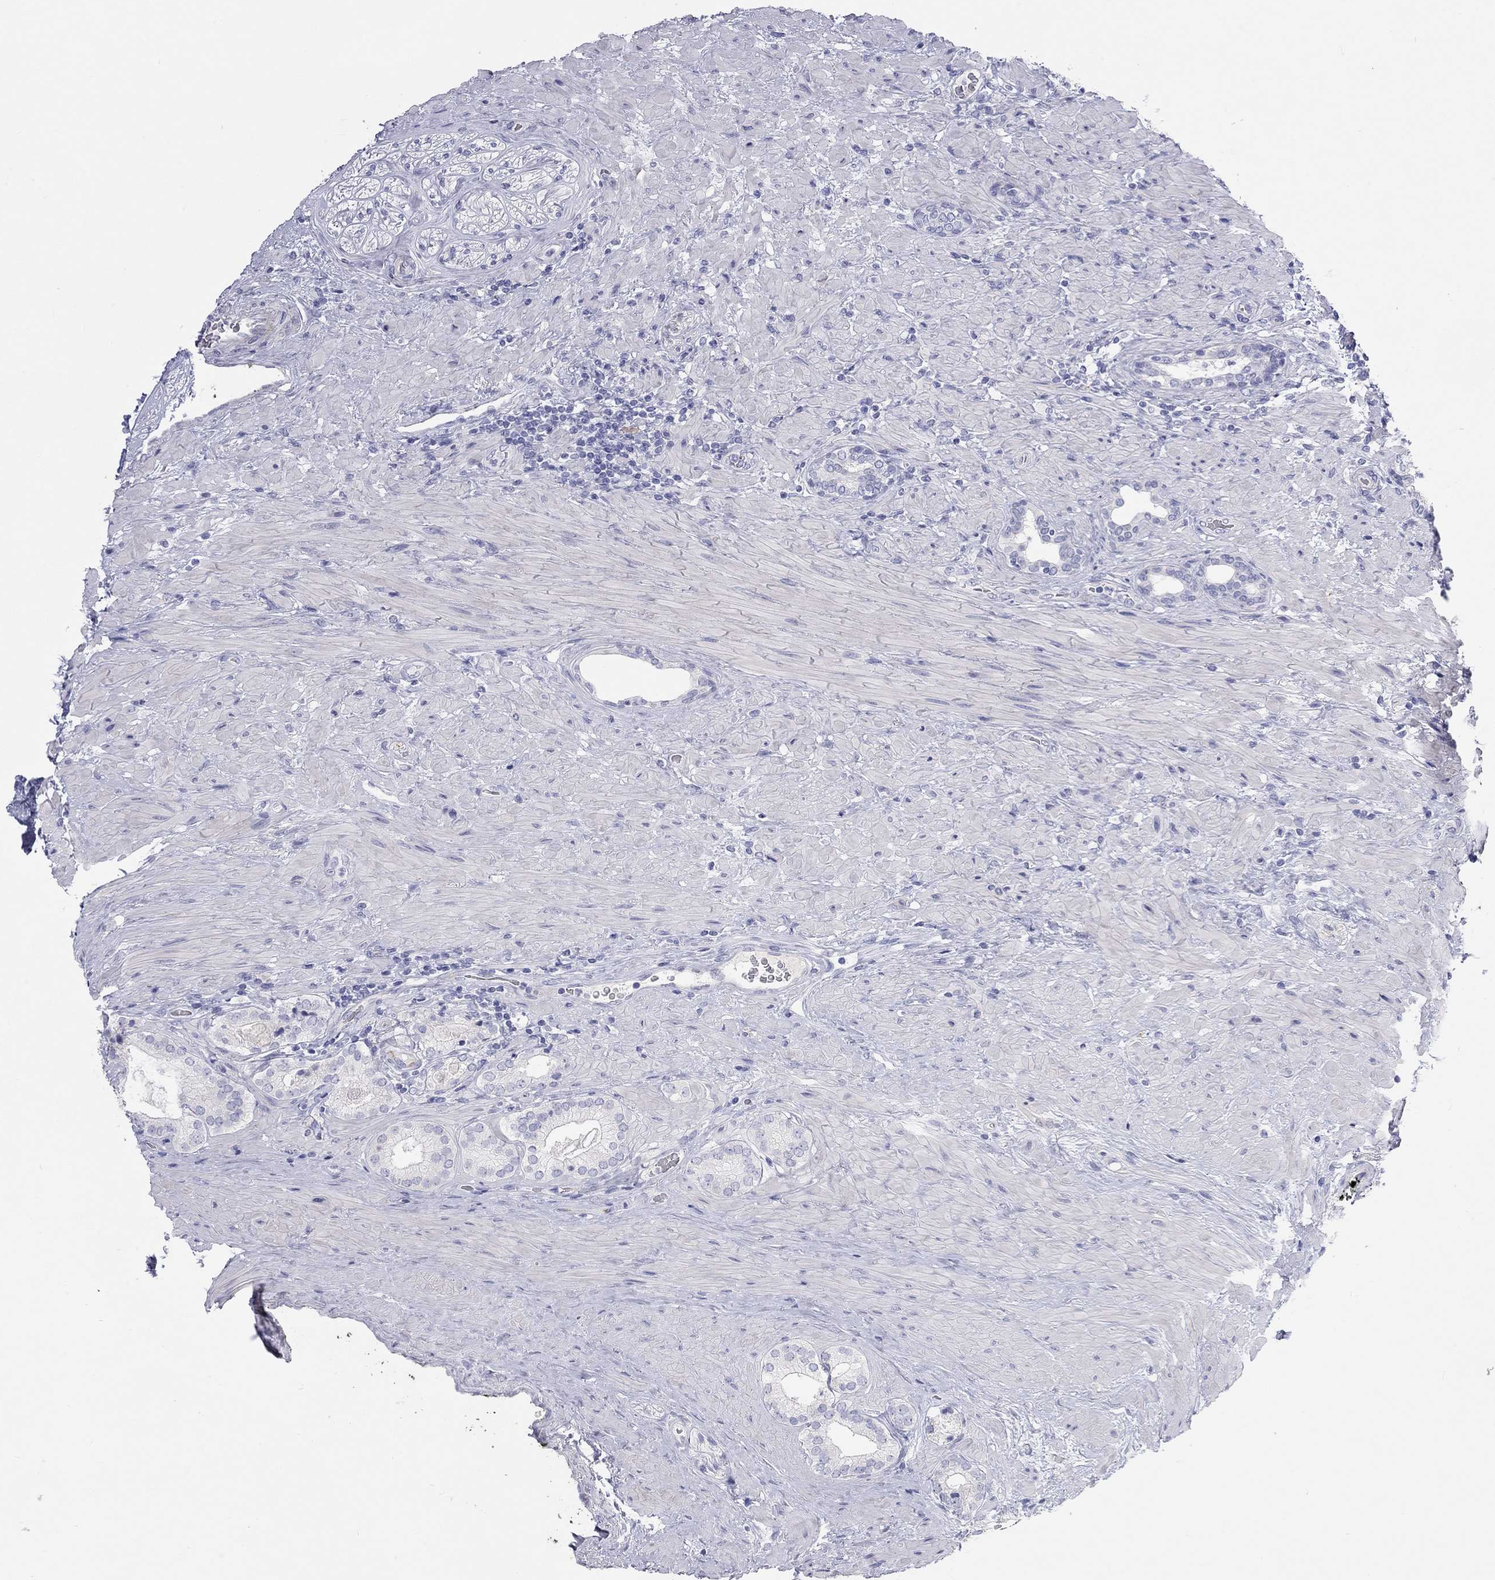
{"staining": {"intensity": "negative", "quantity": "none", "location": "none"}, "tissue": "prostate cancer", "cell_type": "Tumor cells", "image_type": "cancer", "snomed": [{"axis": "morphology", "description": "Adenocarcinoma, Low grade"}, {"axis": "topography", "description": "Prostate and seminal vesicle, NOS"}], "caption": "The micrograph shows no staining of tumor cells in adenocarcinoma (low-grade) (prostate).", "gene": "PCDHGC5", "patient": {"sex": "male", "age": 61}}